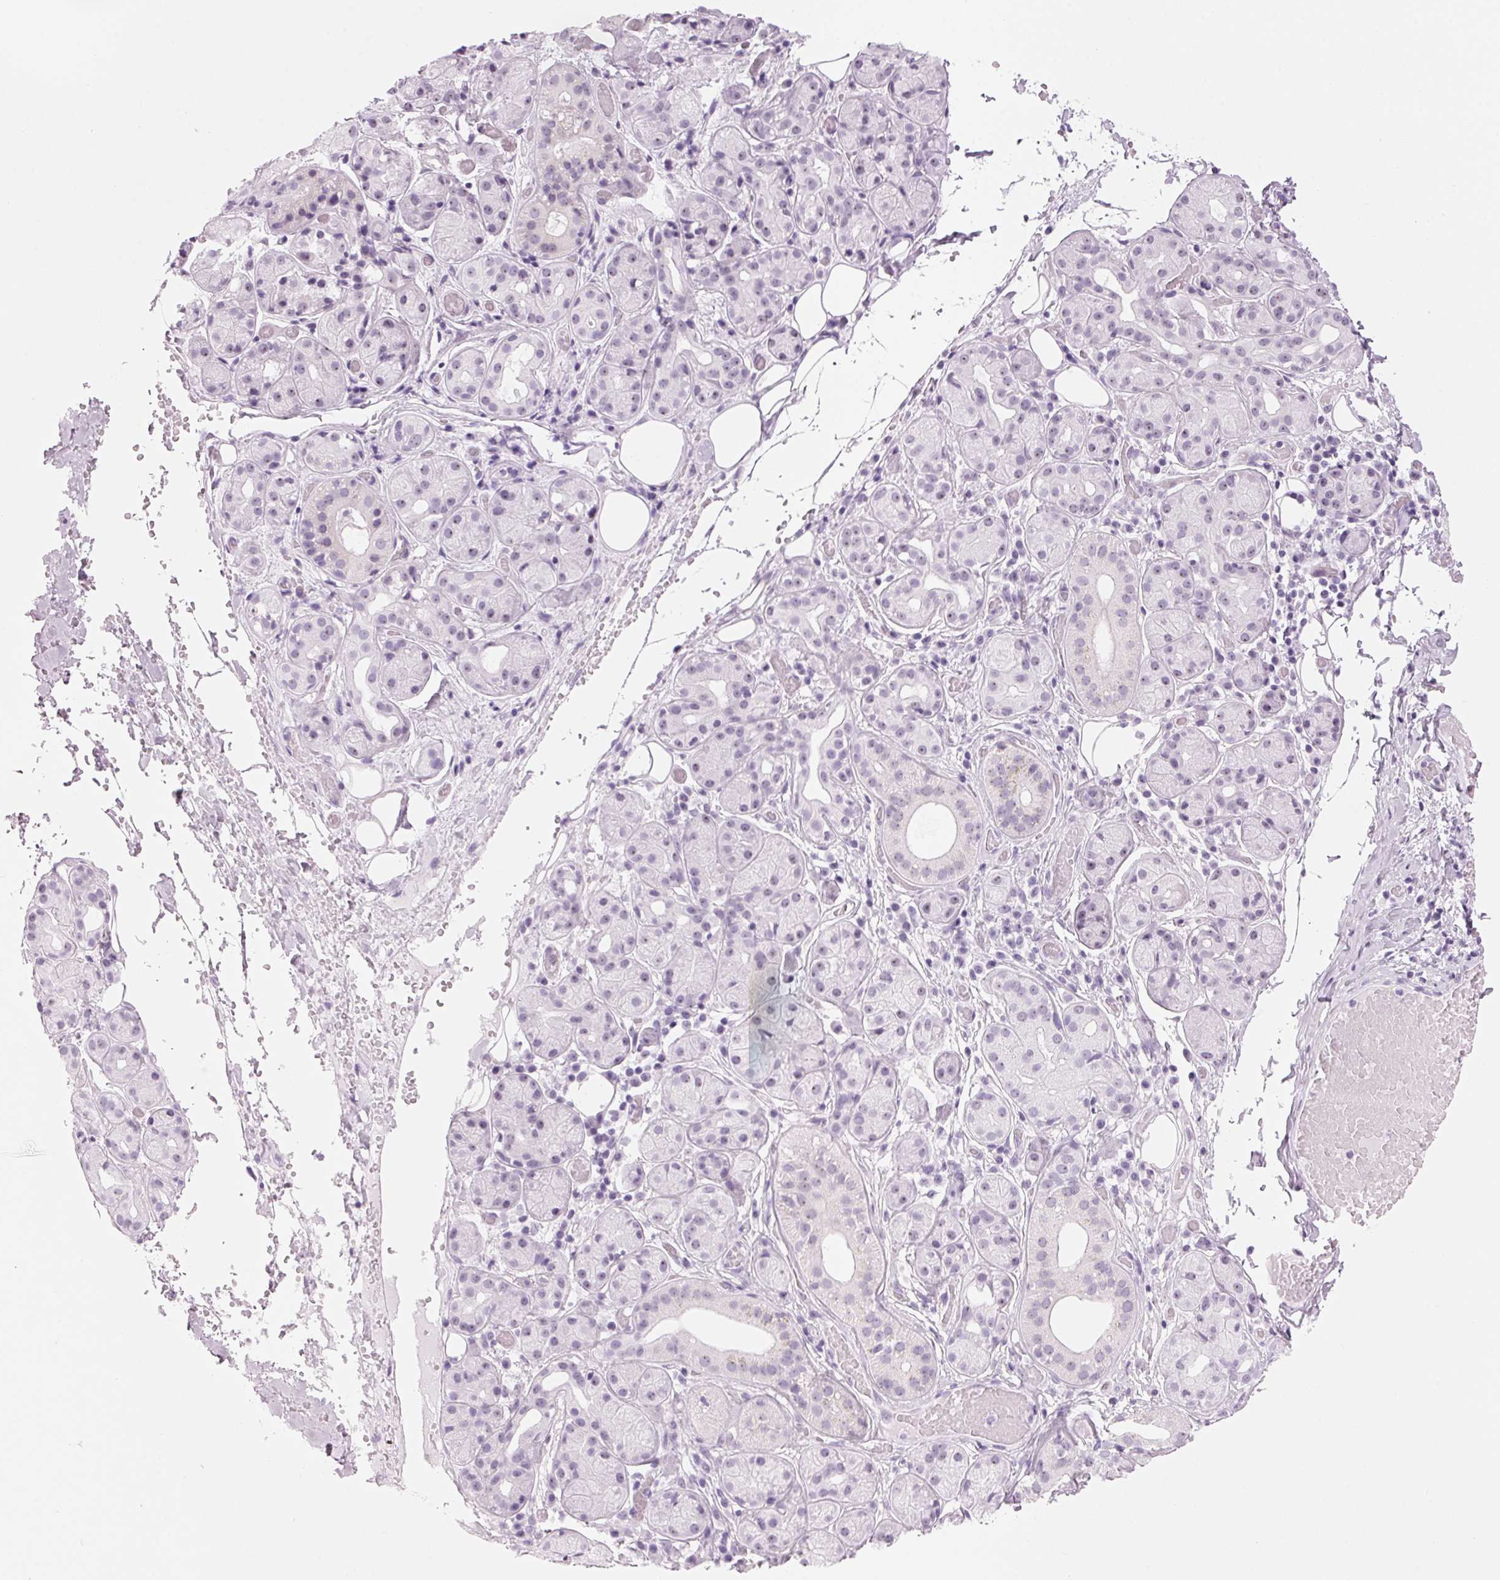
{"staining": {"intensity": "weak", "quantity": "<25%", "location": "nuclear"}, "tissue": "salivary gland", "cell_type": "Glandular cells", "image_type": "normal", "snomed": [{"axis": "morphology", "description": "Normal tissue, NOS"}, {"axis": "topography", "description": "Salivary gland"}, {"axis": "topography", "description": "Peripheral nerve tissue"}], "caption": "Normal salivary gland was stained to show a protein in brown. There is no significant positivity in glandular cells. (DAB immunohistochemistry with hematoxylin counter stain).", "gene": "DNTTIP2", "patient": {"sex": "male", "age": 71}}